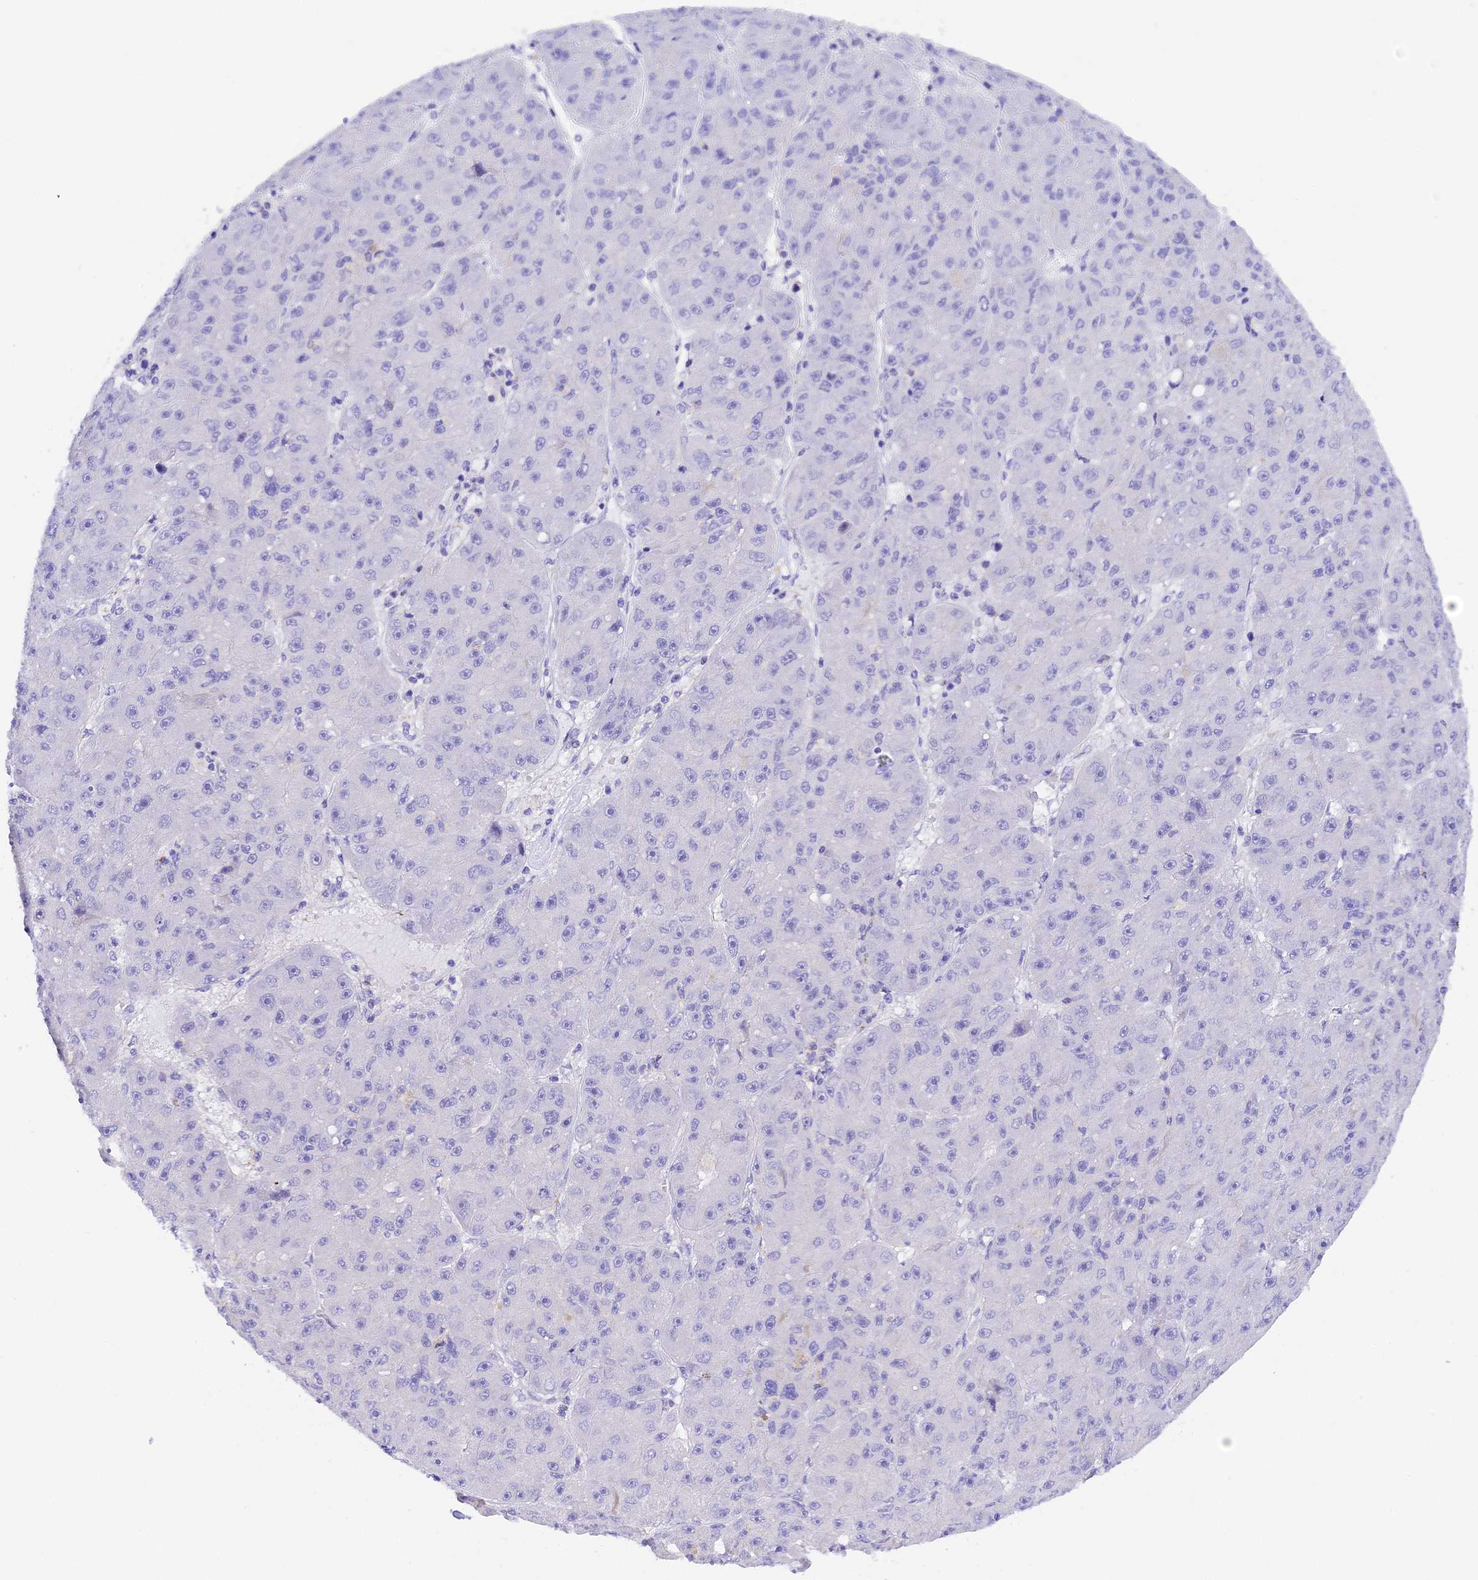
{"staining": {"intensity": "negative", "quantity": "none", "location": "none"}, "tissue": "liver cancer", "cell_type": "Tumor cells", "image_type": "cancer", "snomed": [{"axis": "morphology", "description": "Carcinoma, Hepatocellular, NOS"}, {"axis": "topography", "description": "Liver"}], "caption": "DAB (3,3'-diaminobenzidine) immunohistochemical staining of human hepatocellular carcinoma (liver) displays no significant positivity in tumor cells.", "gene": "COL6A5", "patient": {"sex": "male", "age": 67}}